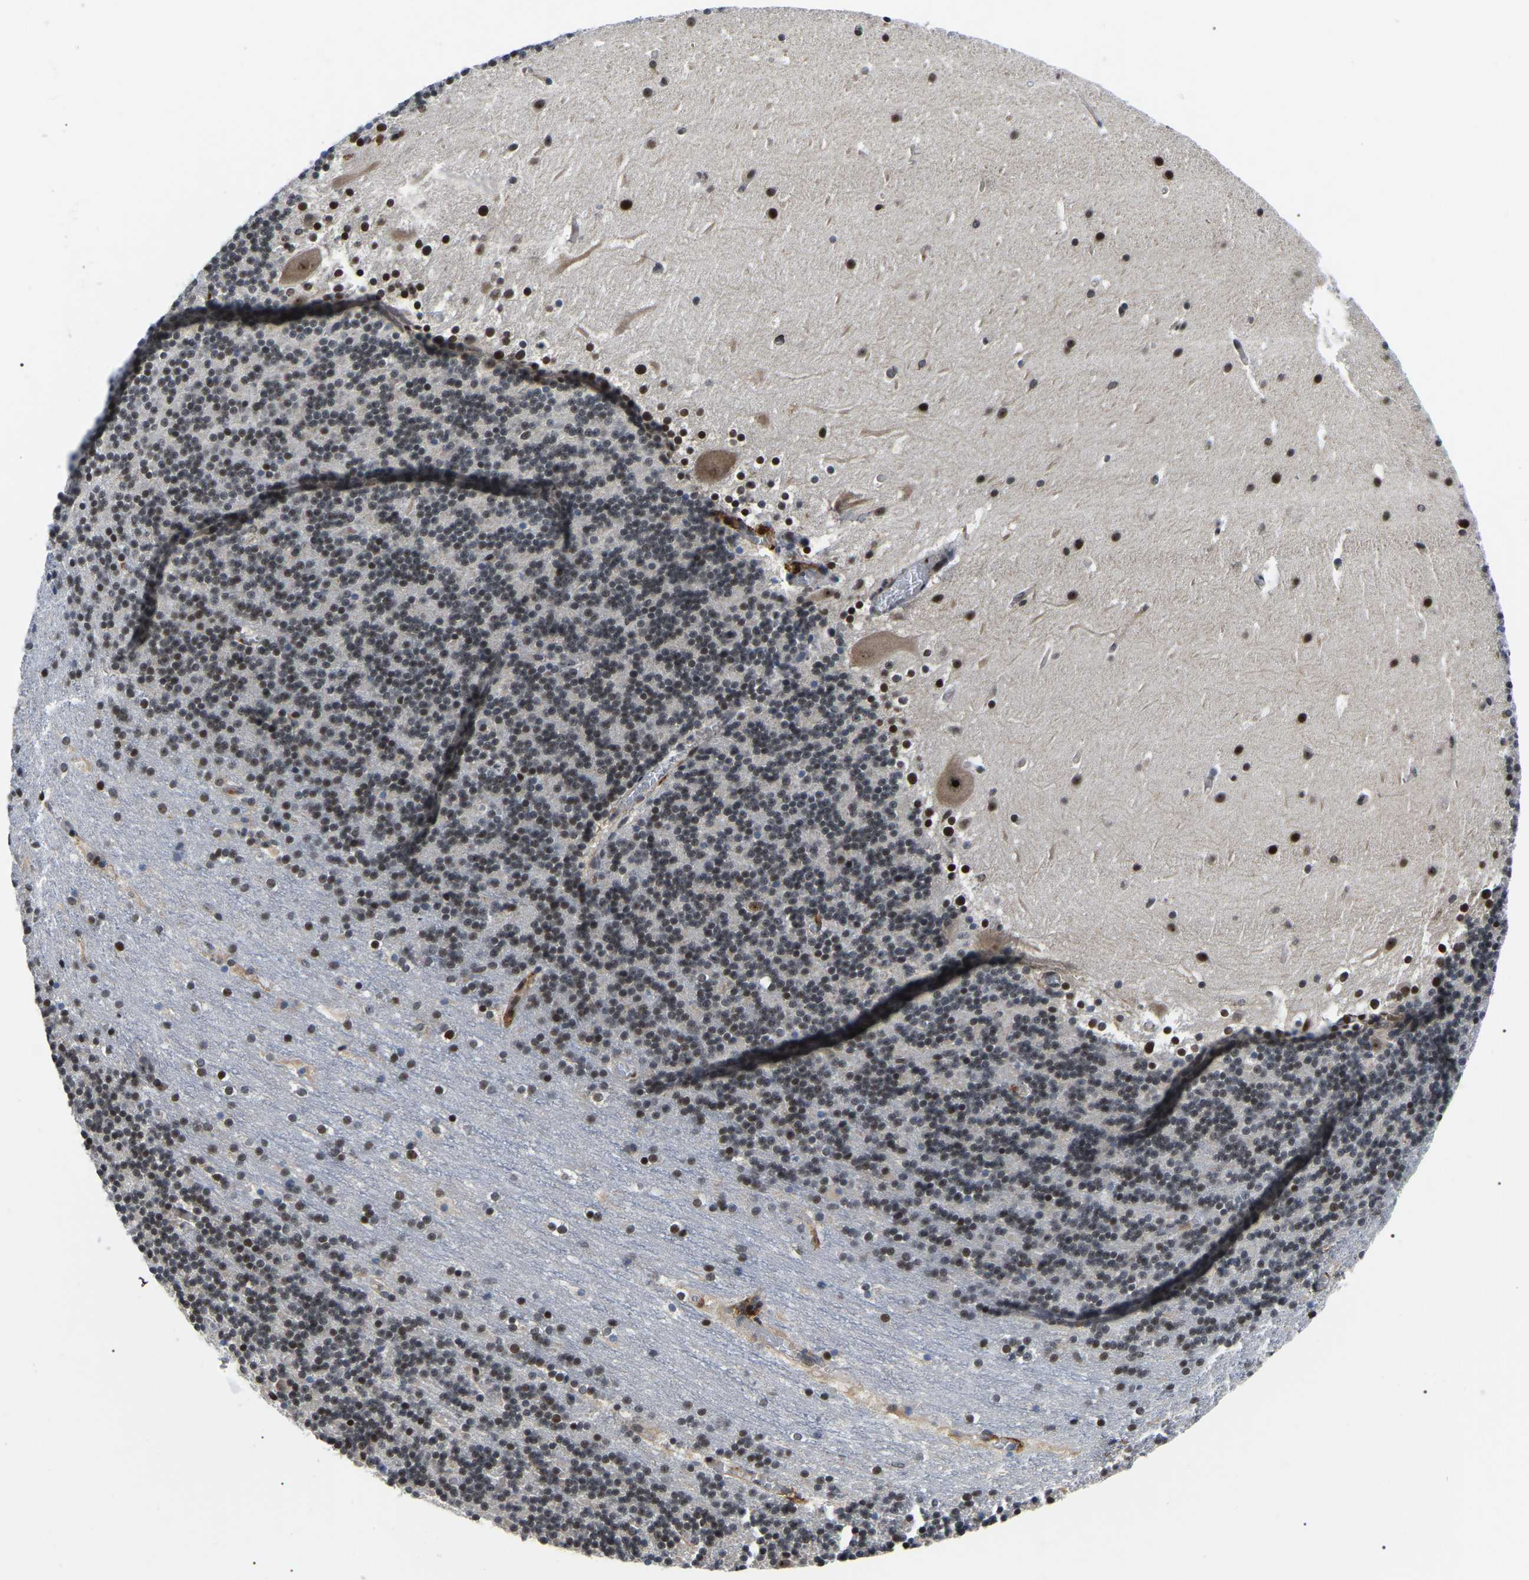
{"staining": {"intensity": "strong", "quantity": "<25%", "location": "nuclear"}, "tissue": "cerebellum", "cell_type": "Cells in granular layer", "image_type": "normal", "snomed": [{"axis": "morphology", "description": "Normal tissue, NOS"}, {"axis": "topography", "description": "Cerebellum"}], "caption": "This histopathology image reveals benign cerebellum stained with IHC to label a protein in brown. The nuclear of cells in granular layer show strong positivity for the protein. Nuclei are counter-stained blue.", "gene": "RRP1B", "patient": {"sex": "male", "age": 45}}